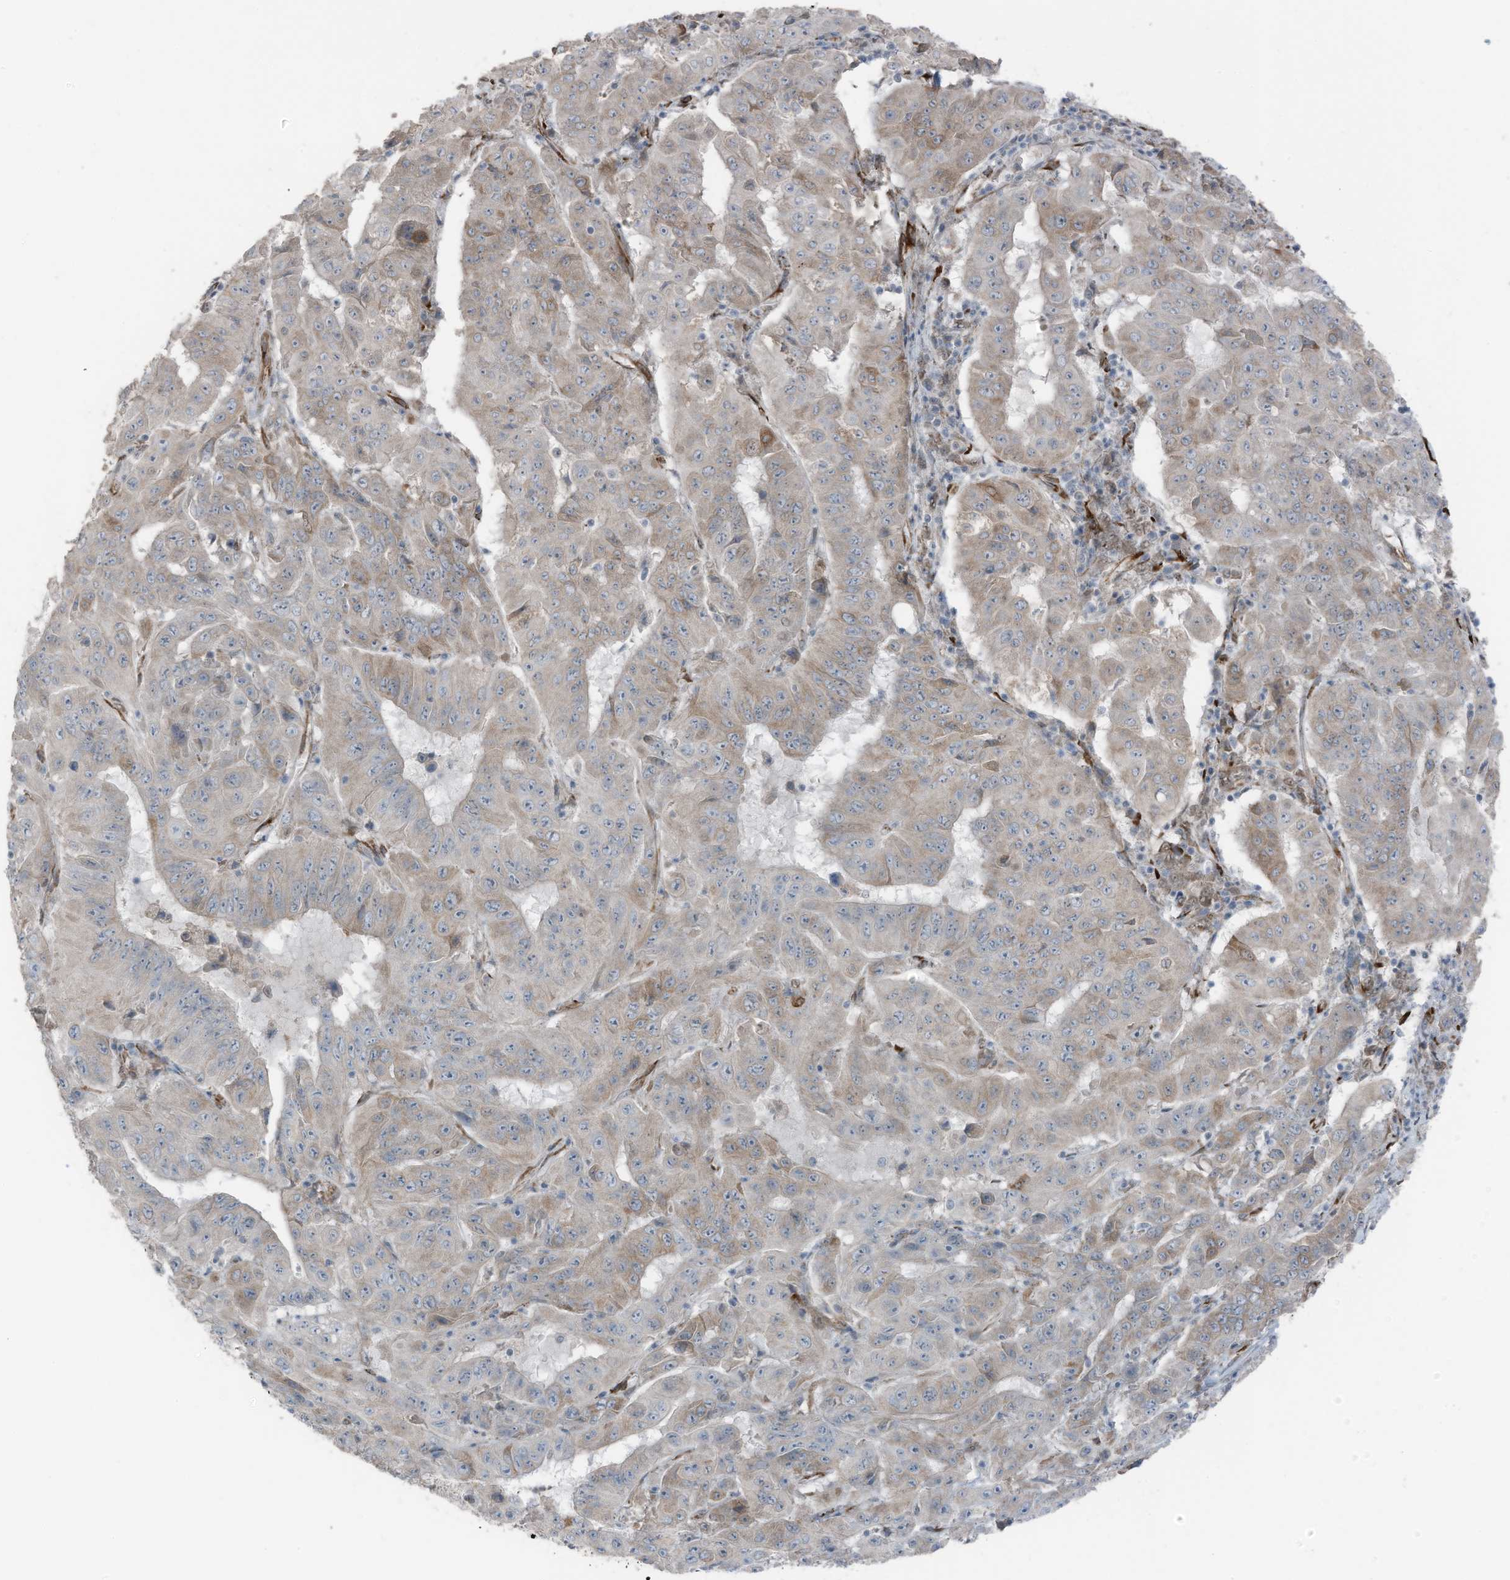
{"staining": {"intensity": "weak", "quantity": "<25%", "location": "cytoplasmic/membranous"}, "tissue": "pancreatic cancer", "cell_type": "Tumor cells", "image_type": "cancer", "snomed": [{"axis": "morphology", "description": "Adenocarcinoma, NOS"}, {"axis": "topography", "description": "Pancreas"}], "caption": "A histopathology image of pancreatic cancer stained for a protein demonstrates no brown staining in tumor cells.", "gene": "ARHGEF33", "patient": {"sex": "male", "age": 63}}